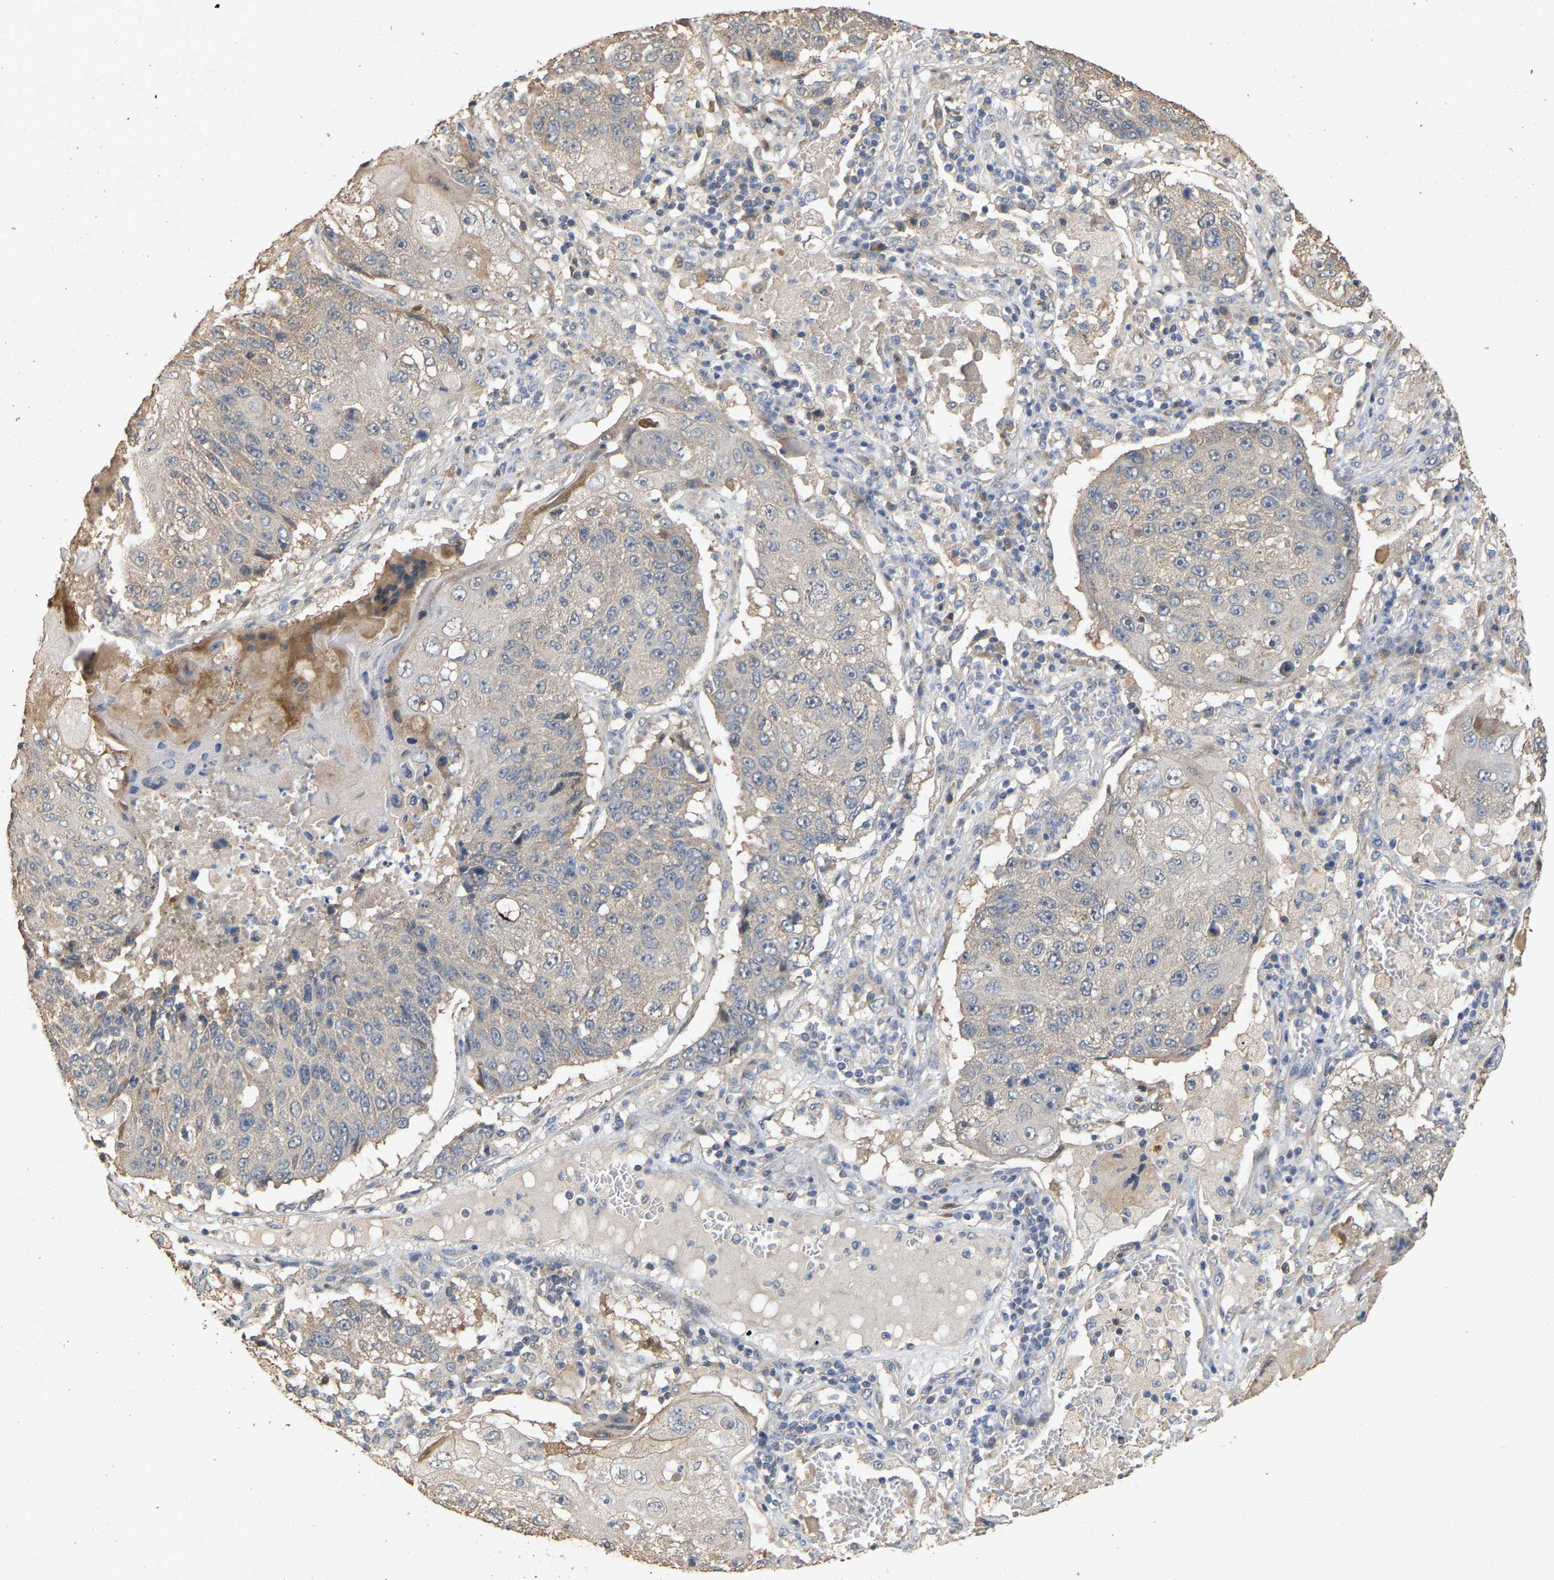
{"staining": {"intensity": "negative", "quantity": "none", "location": "none"}, "tissue": "lung cancer", "cell_type": "Tumor cells", "image_type": "cancer", "snomed": [{"axis": "morphology", "description": "Squamous cell carcinoma, NOS"}, {"axis": "topography", "description": "Lung"}], "caption": "An image of human squamous cell carcinoma (lung) is negative for staining in tumor cells.", "gene": "NCS1", "patient": {"sex": "male", "age": 61}}